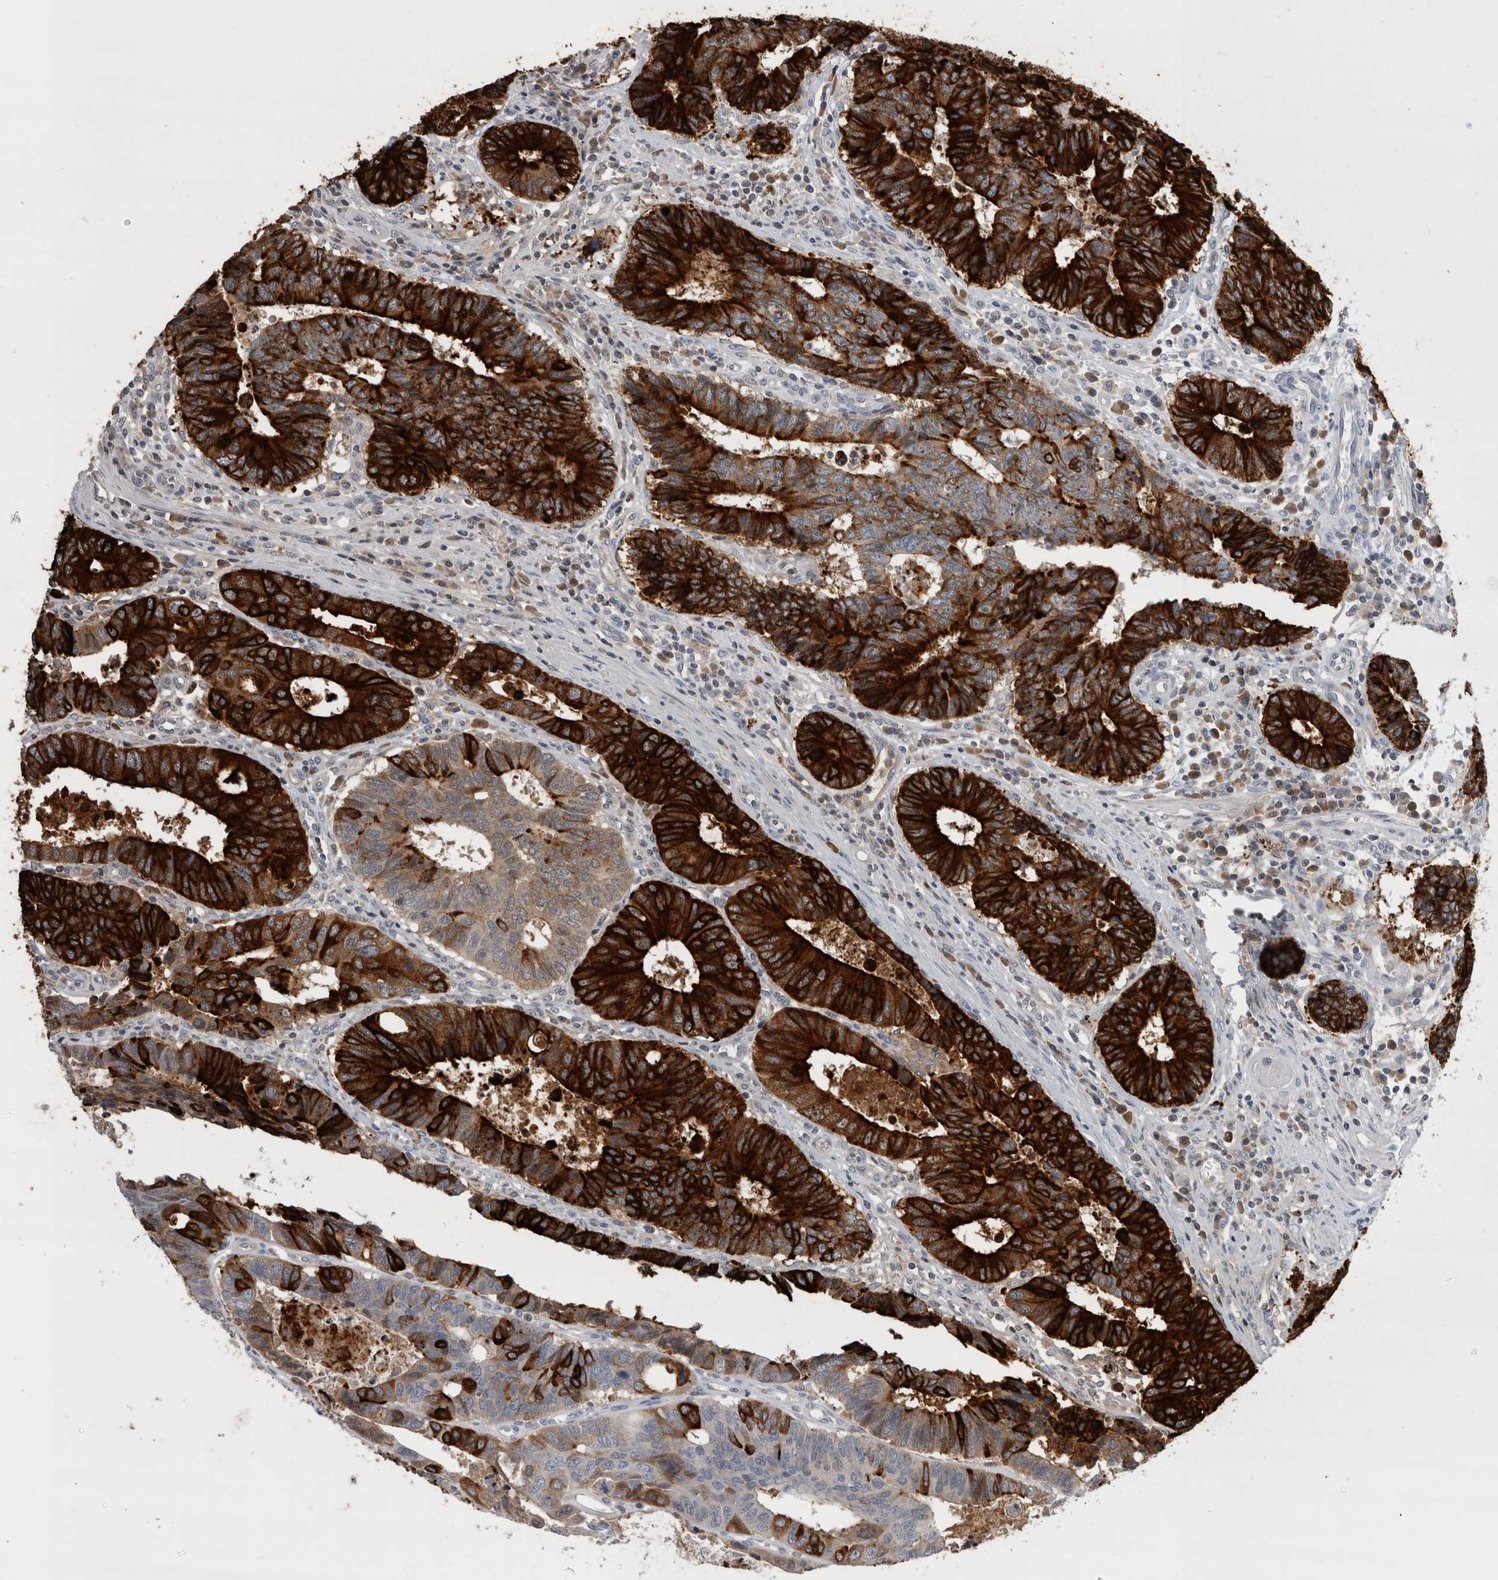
{"staining": {"intensity": "strong", "quantity": ">75%", "location": "cytoplasmic/membranous"}, "tissue": "colorectal cancer", "cell_type": "Tumor cells", "image_type": "cancer", "snomed": [{"axis": "morphology", "description": "Adenocarcinoma, NOS"}, {"axis": "topography", "description": "Rectum"}], "caption": "Colorectal cancer (adenocarcinoma) stained for a protein exhibits strong cytoplasmic/membranous positivity in tumor cells.", "gene": "REG1A", "patient": {"sex": "male", "age": 84}}